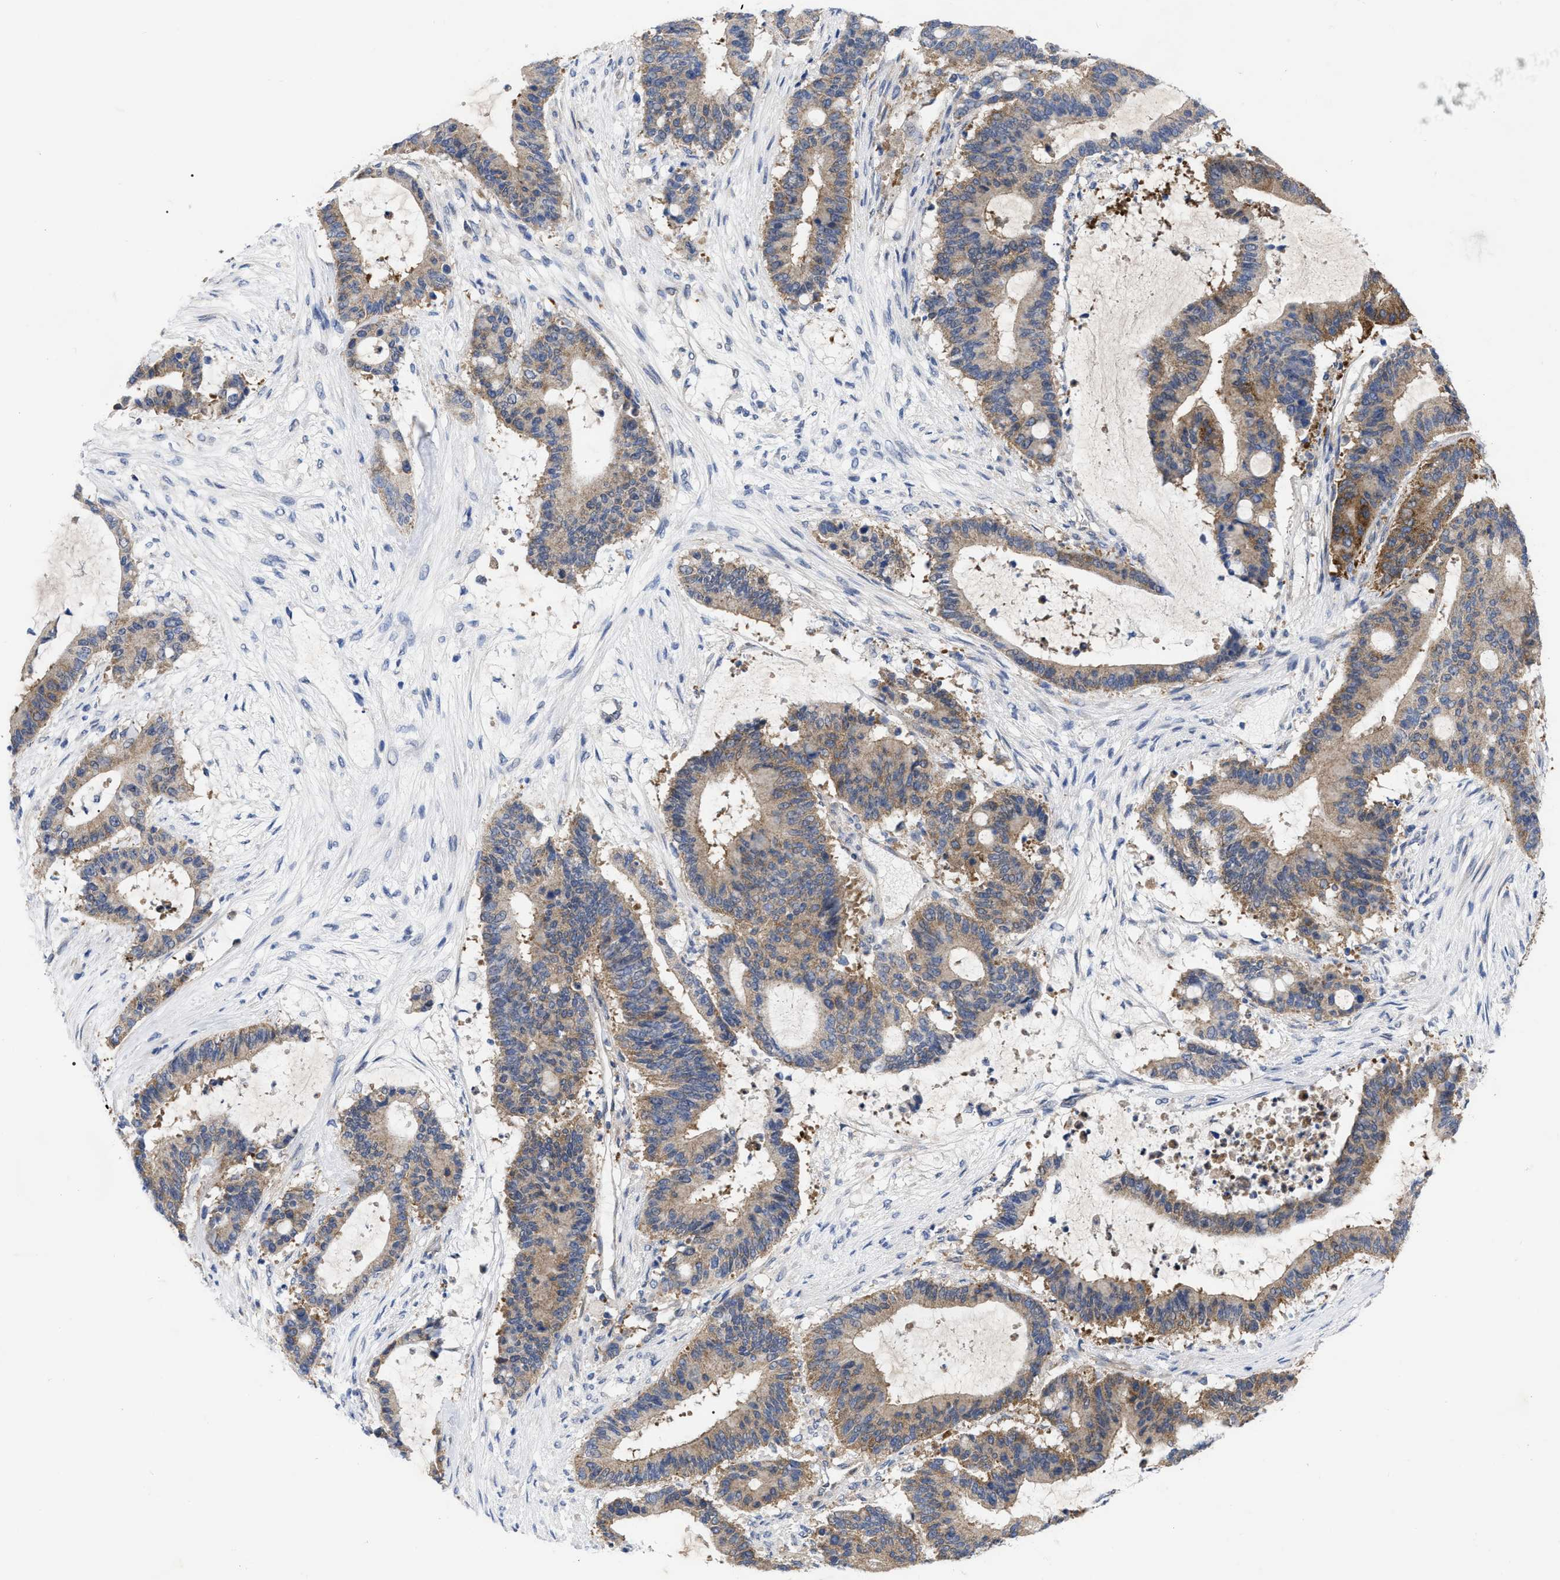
{"staining": {"intensity": "weak", "quantity": ">75%", "location": "cytoplasmic/membranous"}, "tissue": "liver cancer", "cell_type": "Tumor cells", "image_type": "cancer", "snomed": [{"axis": "morphology", "description": "Cholangiocarcinoma"}, {"axis": "topography", "description": "Liver"}], "caption": "This micrograph exhibits cholangiocarcinoma (liver) stained with IHC to label a protein in brown. The cytoplasmic/membranous of tumor cells show weak positivity for the protein. Nuclei are counter-stained blue.", "gene": "TCP1", "patient": {"sex": "female", "age": 73}}